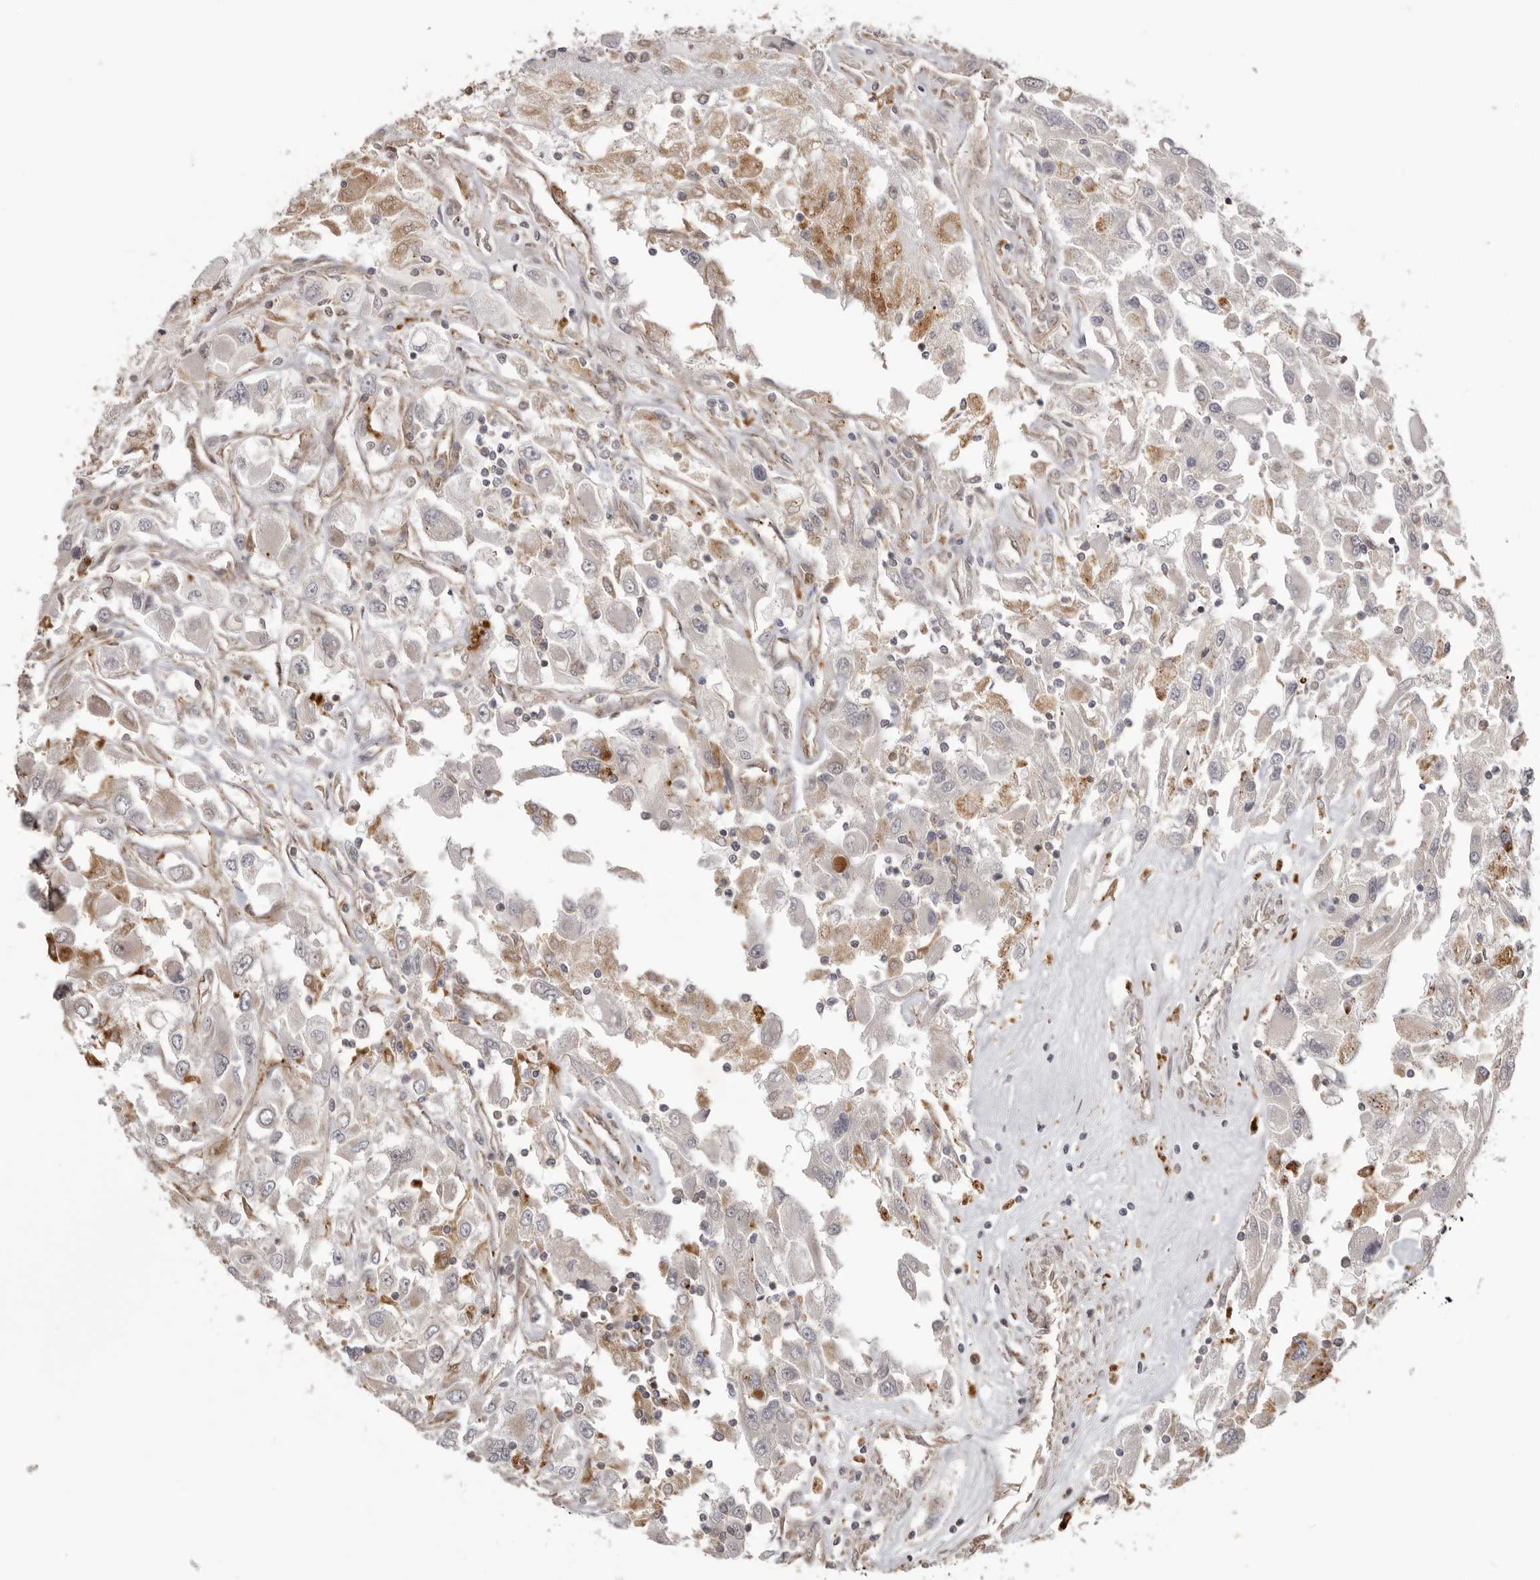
{"staining": {"intensity": "weak", "quantity": "<25%", "location": "cytoplasmic/membranous"}, "tissue": "renal cancer", "cell_type": "Tumor cells", "image_type": "cancer", "snomed": [{"axis": "morphology", "description": "Adenocarcinoma, NOS"}, {"axis": "topography", "description": "Kidney"}], "caption": "Immunohistochemistry image of neoplastic tissue: renal cancer stained with DAB shows no significant protein staining in tumor cells.", "gene": "NUP43", "patient": {"sex": "female", "age": 52}}